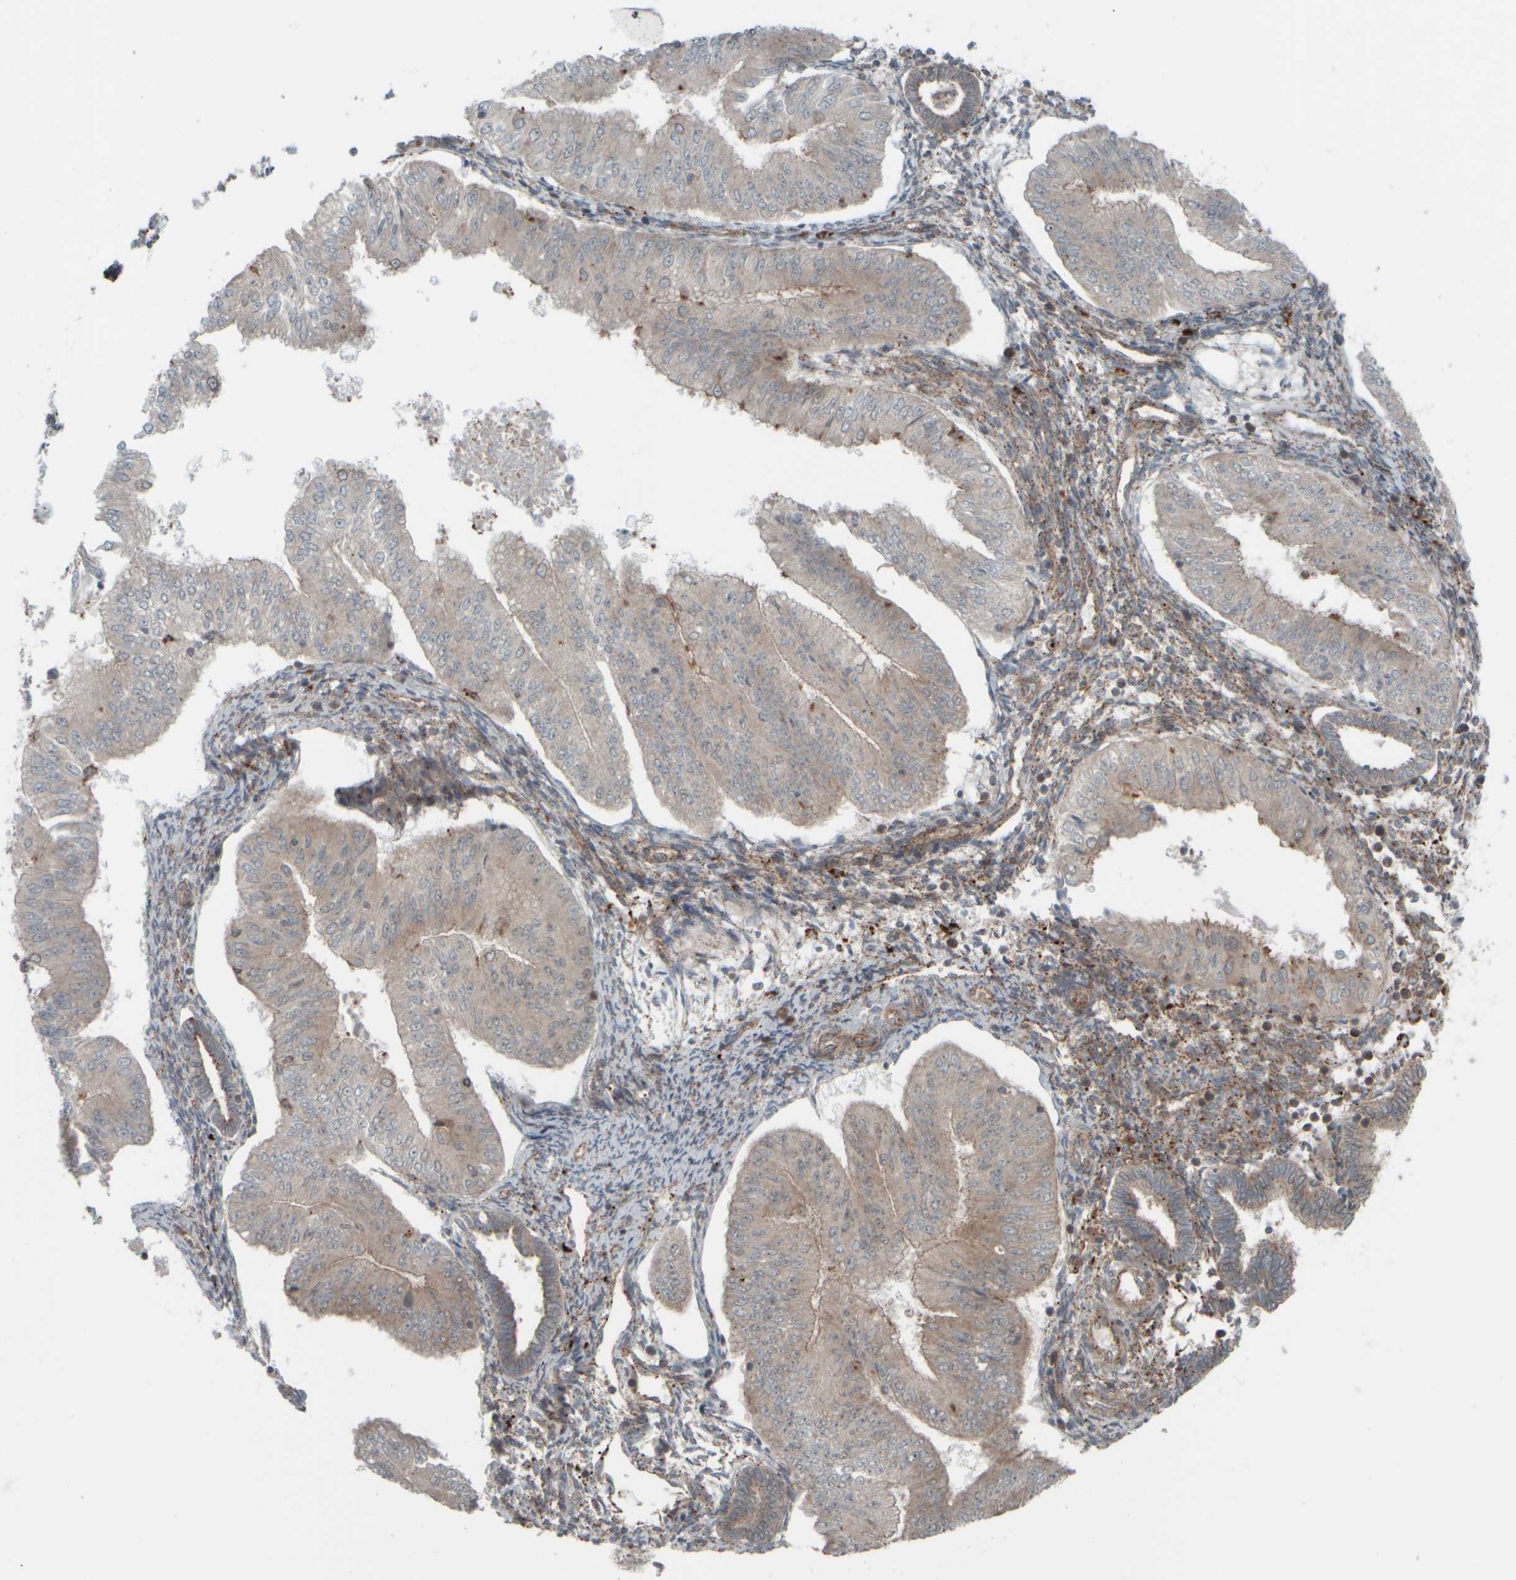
{"staining": {"intensity": "weak", "quantity": "25%-75%", "location": "cytoplasmic/membranous"}, "tissue": "endometrial cancer", "cell_type": "Tumor cells", "image_type": "cancer", "snomed": [{"axis": "morphology", "description": "Normal tissue, NOS"}, {"axis": "morphology", "description": "Adenocarcinoma, NOS"}, {"axis": "topography", "description": "Endometrium"}], "caption": "Adenocarcinoma (endometrial) was stained to show a protein in brown. There is low levels of weak cytoplasmic/membranous expression in about 25%-75% of tumor cells. (Stains: DAB in brown, nuclei in blue, Microscopy: brightfield microscopy at high magnification).", "gene": "GIGYF1", "patient": {"sex": "female", "age": 53}}